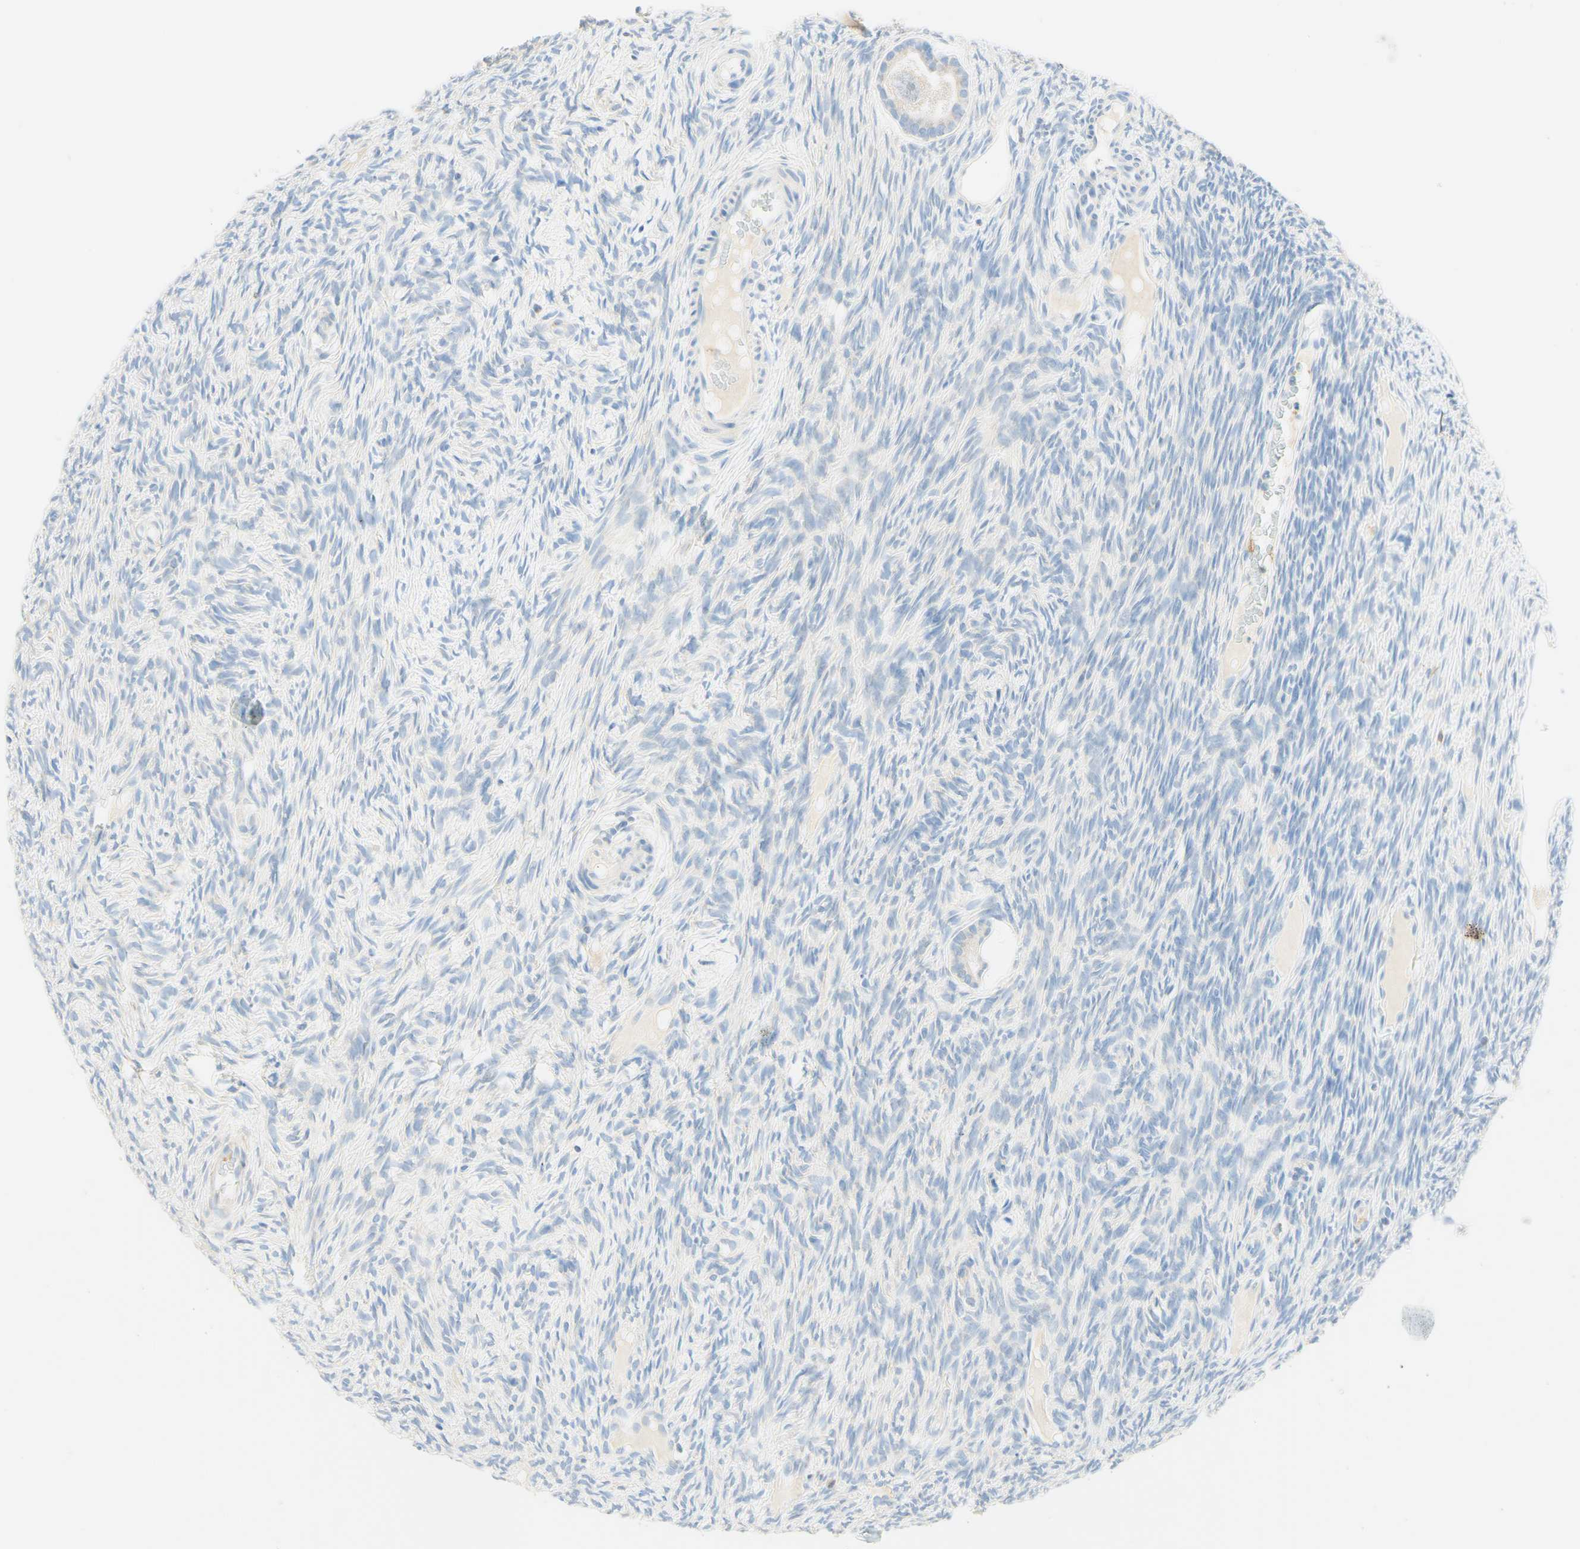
{"staining": {"intensity": "negative", "quantity": "none", "location": "none"}, "tissue": "ovary", "cell_type": "Follicle cells", "image_type": "normal", "snomed": [{"axis": "morphology", "description": "Normal tissue, NOS"}, {"axis": "topography", "description": "Ovary"}], "caption": "This is a histopathology image of IHC staining of benign ovary, which shows no expression in follicle cells.", "gene": "LAT", "patient": {"sex": "female", "age": 33}}